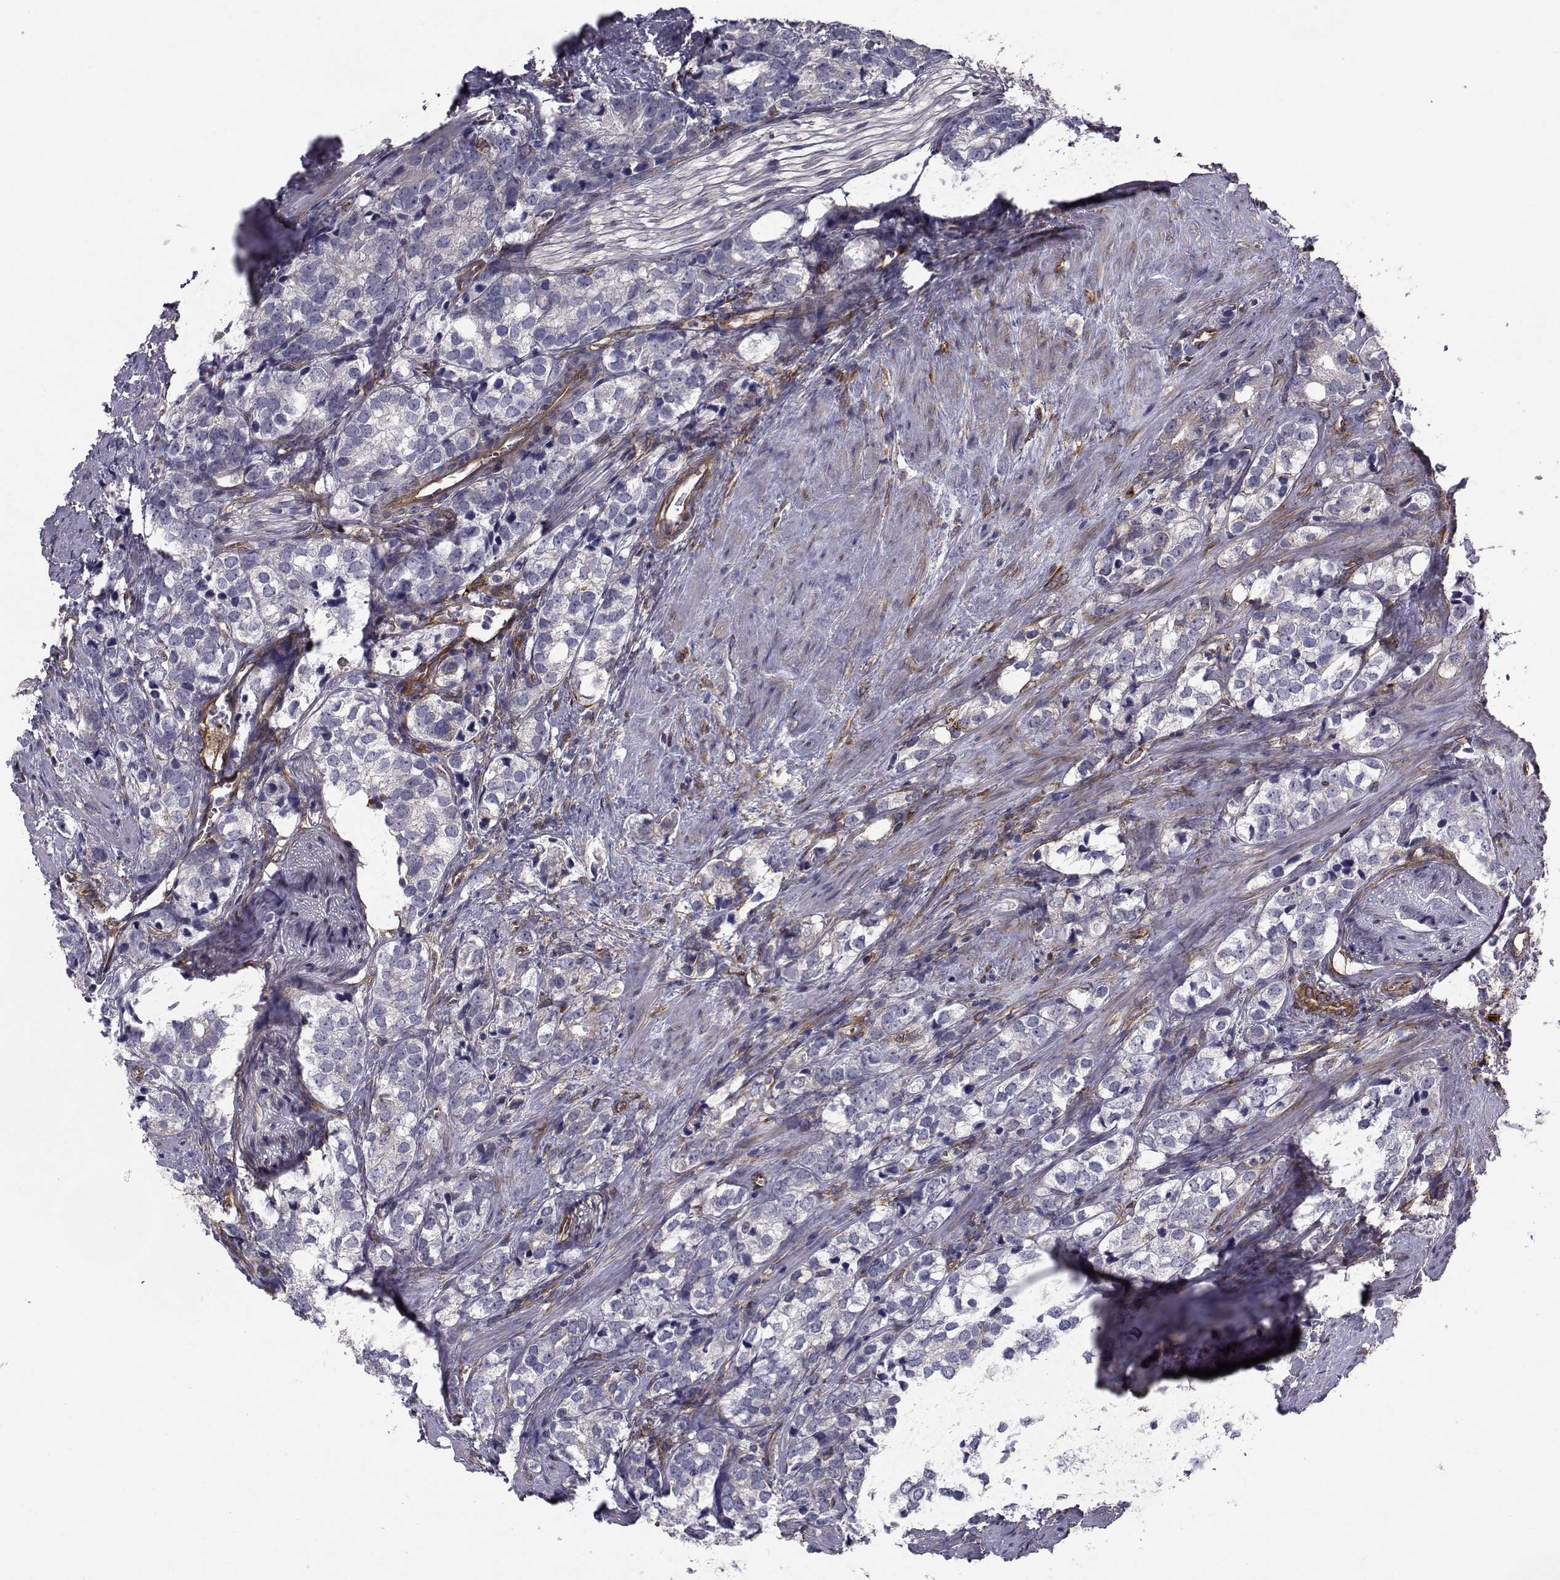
{"staining": {"intensity": "negative", "quantity": "none", "location": "none"}, "tissue": "prostate cancer", "cell_type": "Tumor cells", "image_type": "cancer", "snomed": [{"axis": "morphology", "description": "Adenocarcinoma, NOS"}, {"axis": "topography", "description": "Prostate and seminal vesicle, NOS"}], "caption": "Immunohistochemistry (IHC) of human prostate cancer (adenocarcinoma) shows no expression in tumor cells.", "gene": "TRIP10", "patient": {"sex": "male", "age": 63}}